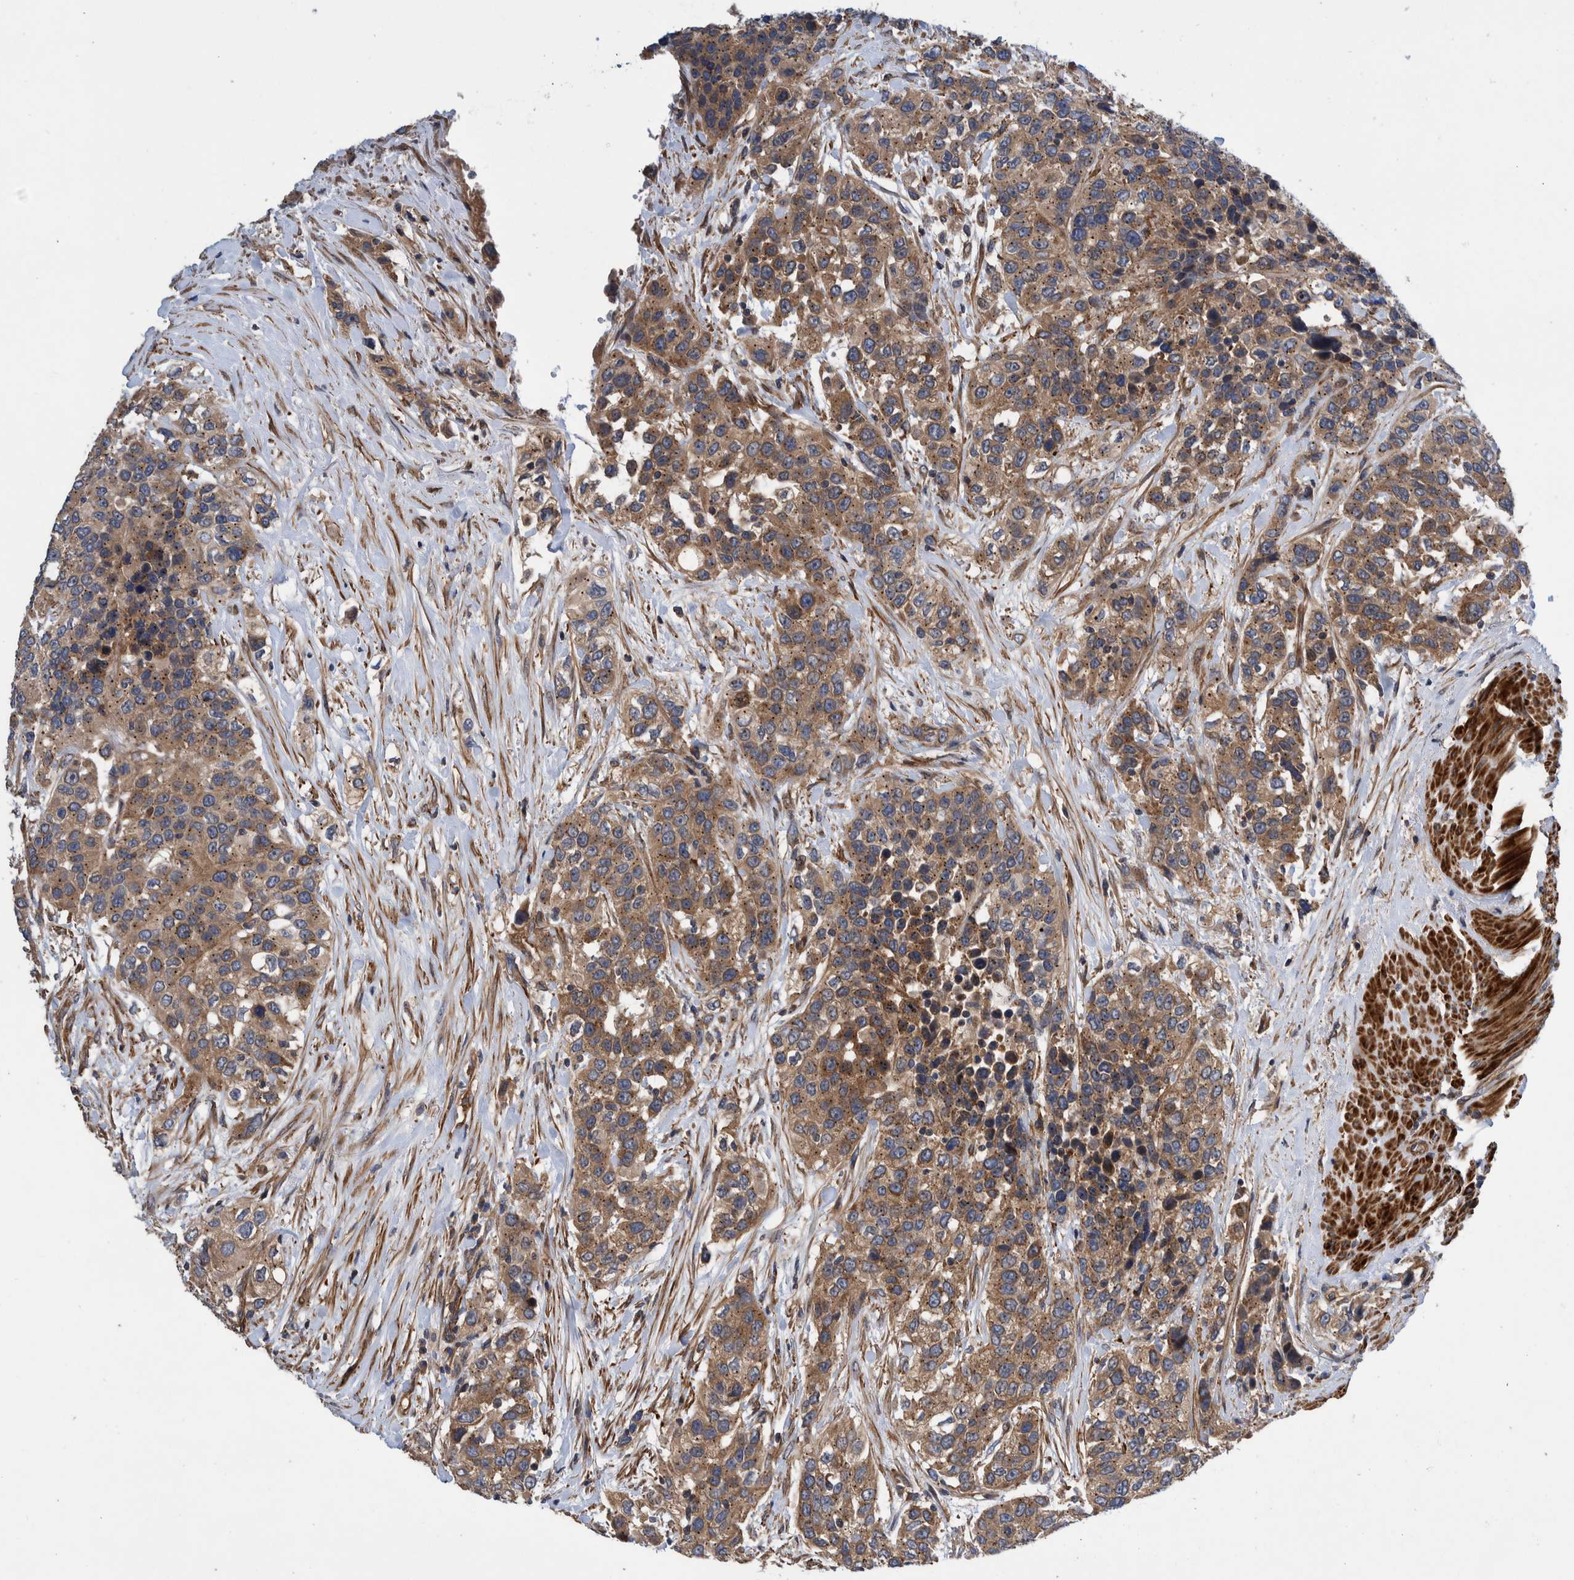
{"staining": {"intensity": "moderate", "quantity": ">75%", "location": "cytoplasmic/membranous"}, "tissue": "urothelial cancer", "cell_type": "Tumor cells", "image_type": "cancer", "snomed": [{"axis": "morphology", "description": "Urothelial carcinoma, High grade"}, {"axis": "topography", "description": "Urinary bladder"}], "caption": "Immunohistochemistry photomicrograph of human urothelial cancer stained for a protein (brown), which shows medium levels of moderate cytoplasmic/membranous staining in approximately >75% of tumor cells.", "gene": "GRPEL2", "patient": {"sex": "female", "age": 80}}